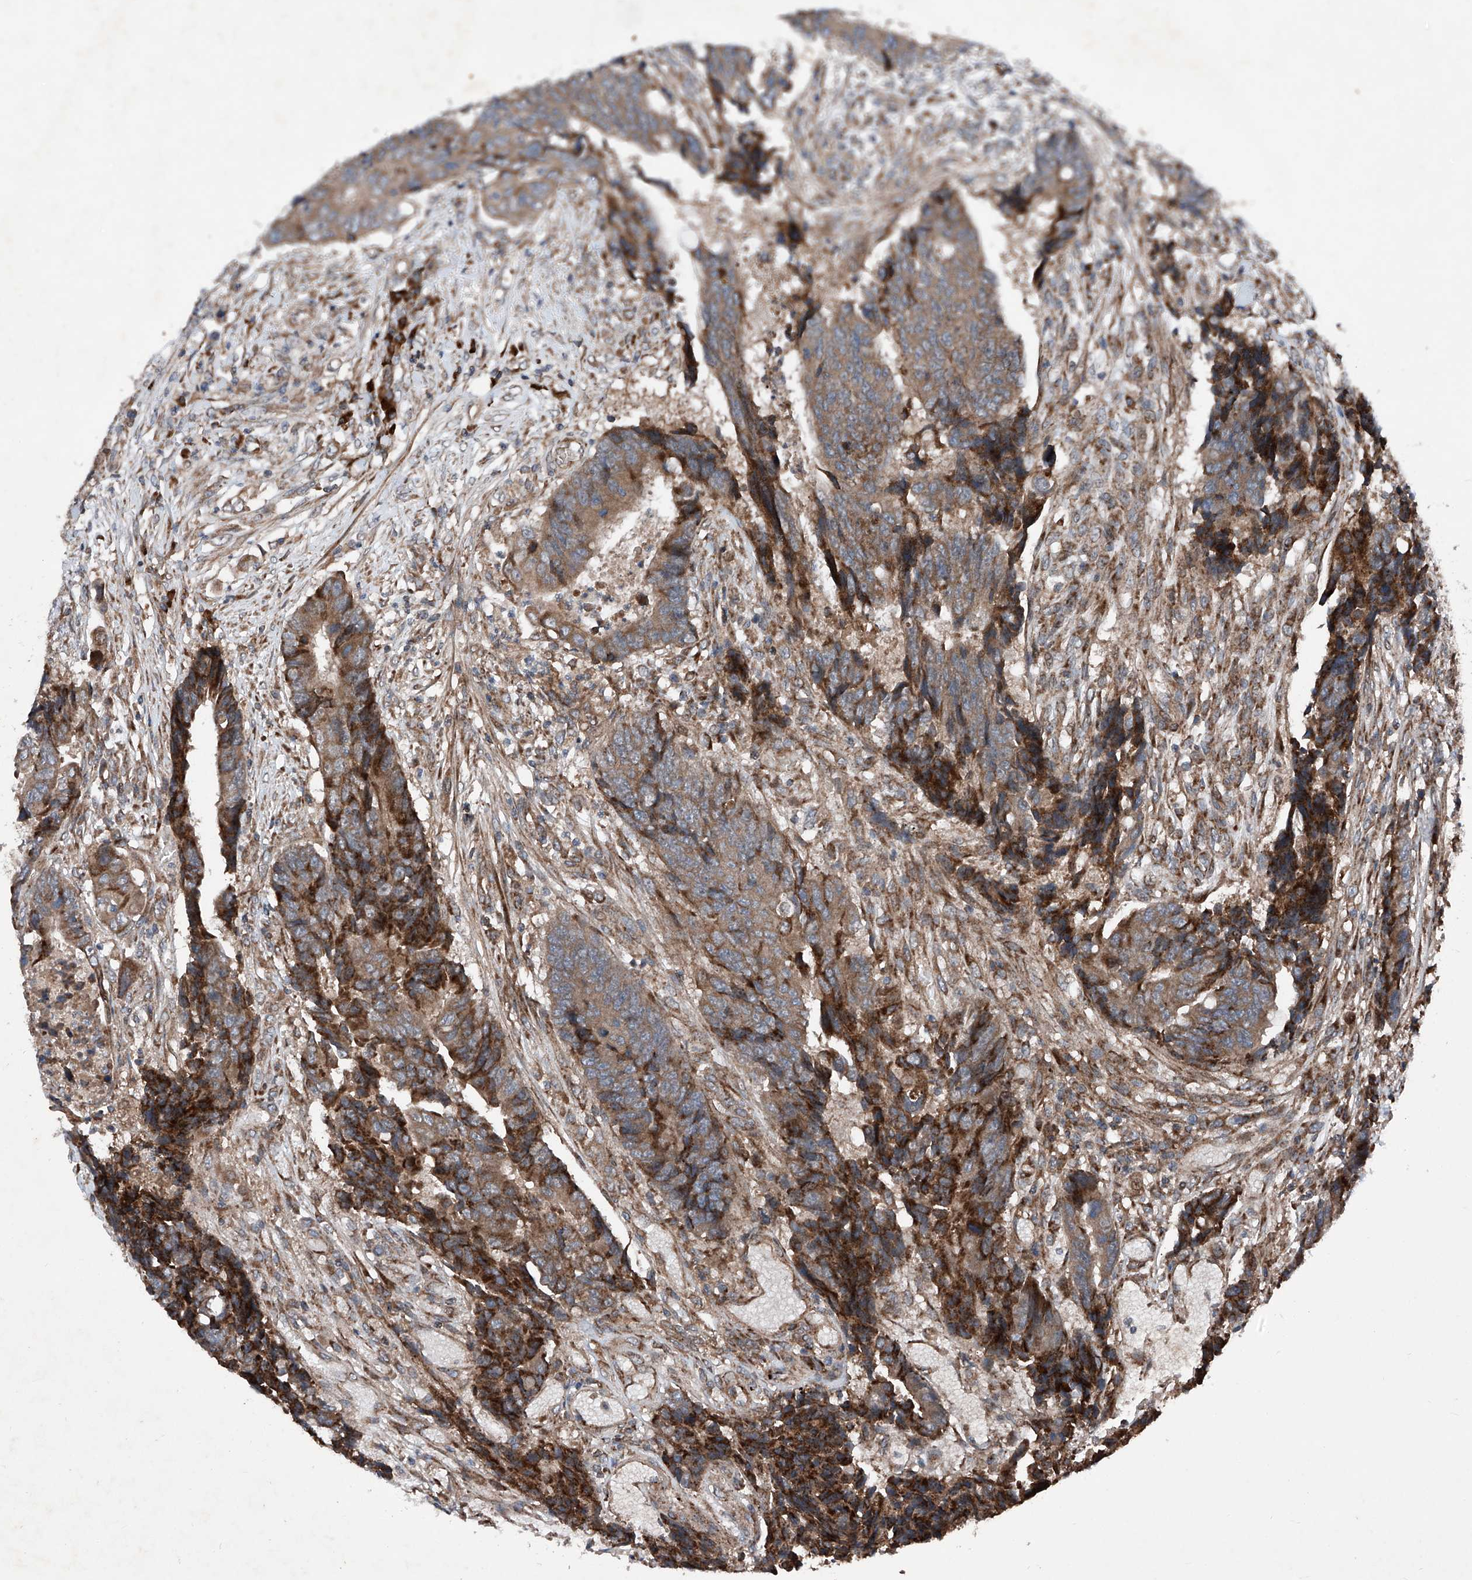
{"staining": {"intensity": "moderate", "quantity": ">75%", "location": "cytoplasmic/membranous"}, "tissue": "colorectal cancer", "cell_type": "Tumor cells", "image_type": "cancer", "snomed": [{"axis": "morphology", "description": "Adenocarcinoma, NOS"}, {"axis": "topography", "description": "Rectum"}], "caption": "Human colorectal adenocarcinoma stained with a protein marker demonstrates moderate staining in tumor cells.", "gene": "DAD1", "patient": {"sex": "male", "age": 84}}